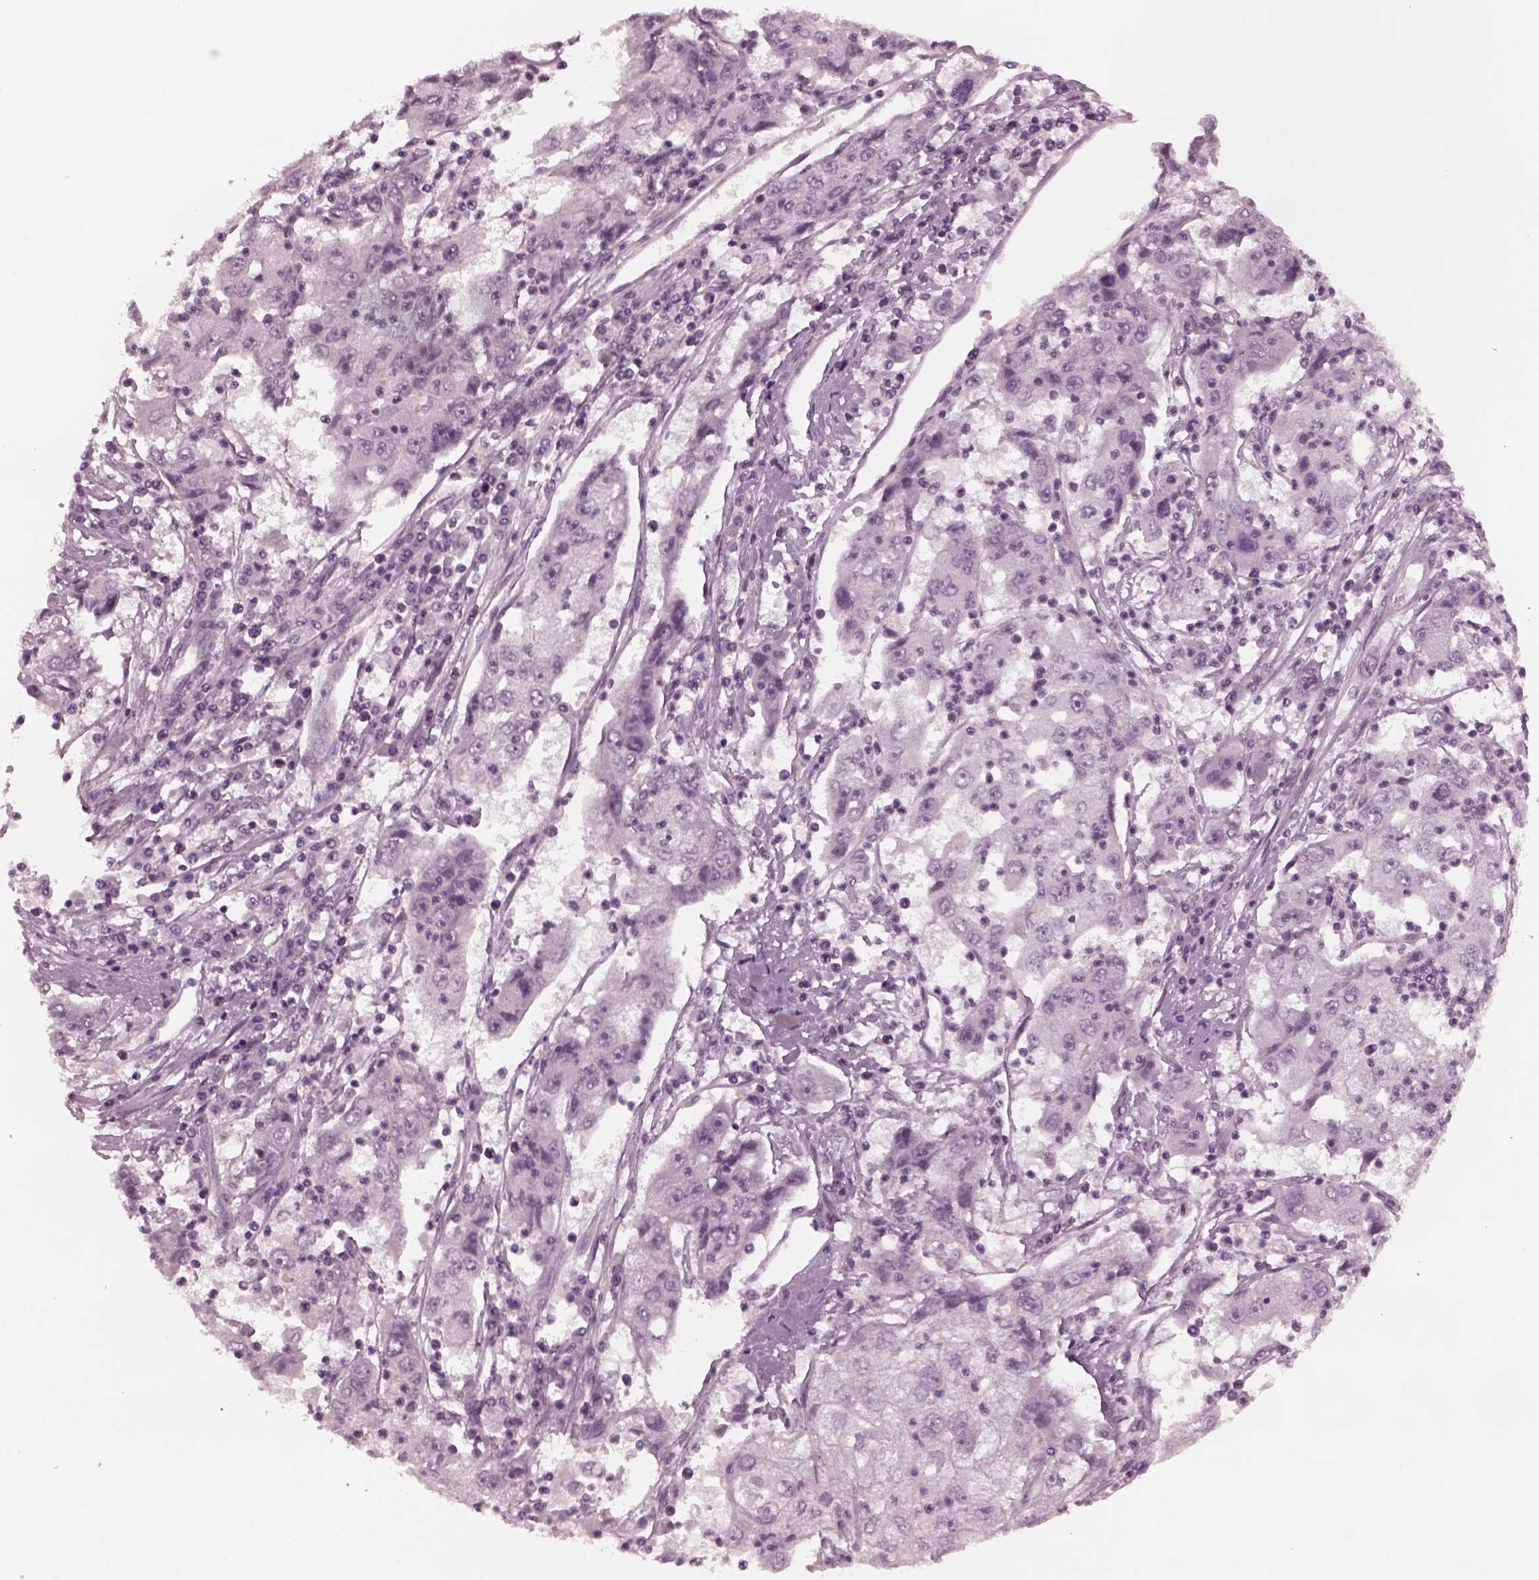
{"staining": {"intensity": "negative", "quantity": "none", "location": "none"}, "tissue": "cervical cancer", "cell_type": "Tumor cells", "image_type": "cancer", "snomed": [{"axis": "morphology", "description": "Squamous cell carcinoma, NOS"}, {"axis": "topography", "description": "Cervix"}], "caption": "Cervical squamous cell carcinoma was stained to show a protein in brown. There is no significant expression in tumor cells.", "gene": "YY2", "patient": {"sex": "female", "age": 36}}